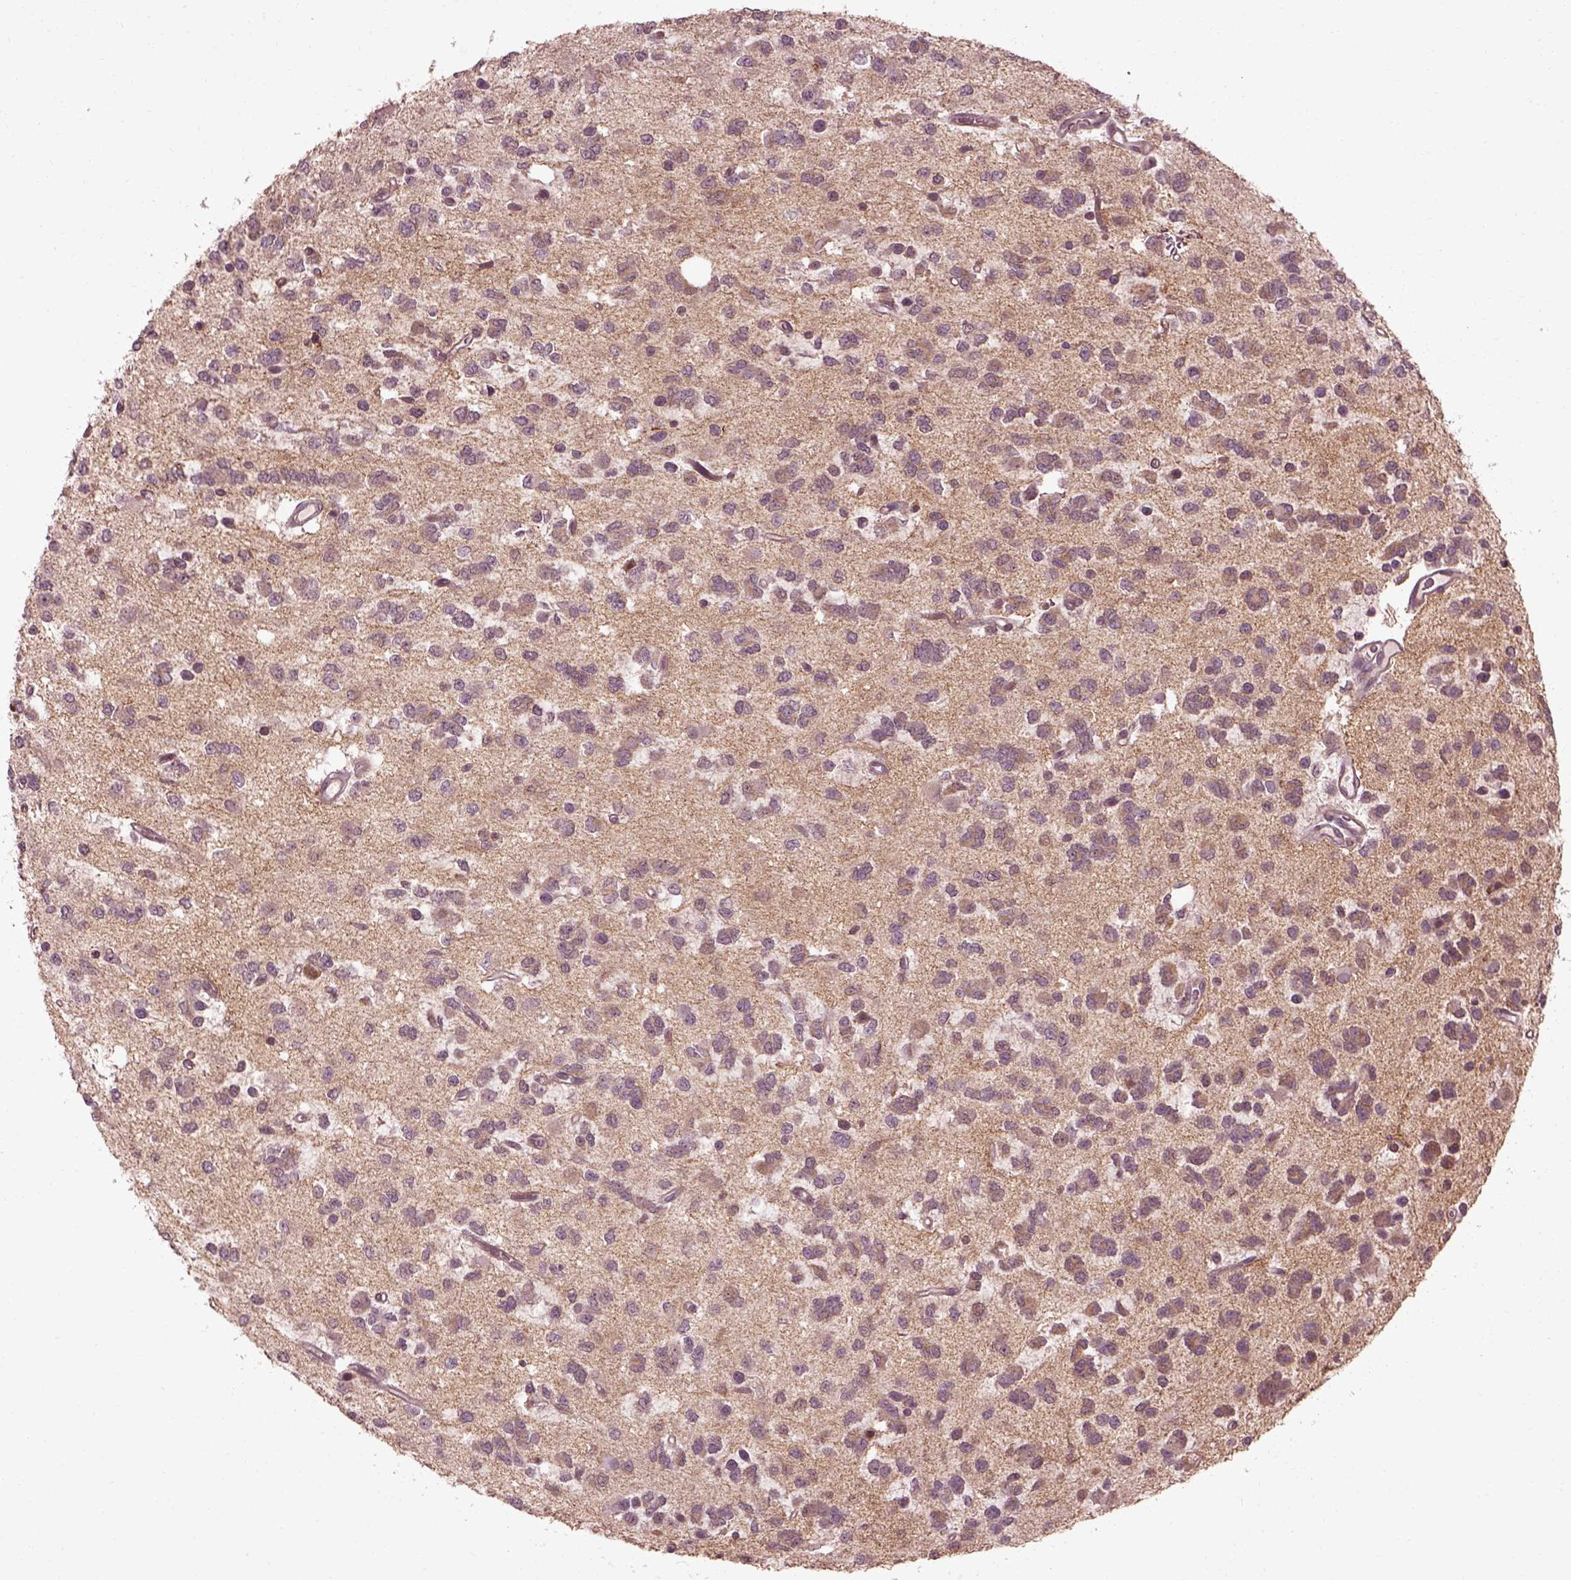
{"staining": {"intensity": "negative", "quantity": "none", "location": "none"}, "tissue": "glioma", "cell_type": "Tumor cells", "image_type": "cancer", "snomed": [{"axis": "morphology", "description": "Glioma, malignant, Low grade"}, {"axis": "topography", "description": "Brain"}], "caption": "Malignant low-grade glioma was stained to show a protein in brown. There is no significant staining in tumor cells.", "gene": "EFEMP1", "patient": {"sex": "female", "age": 45}}